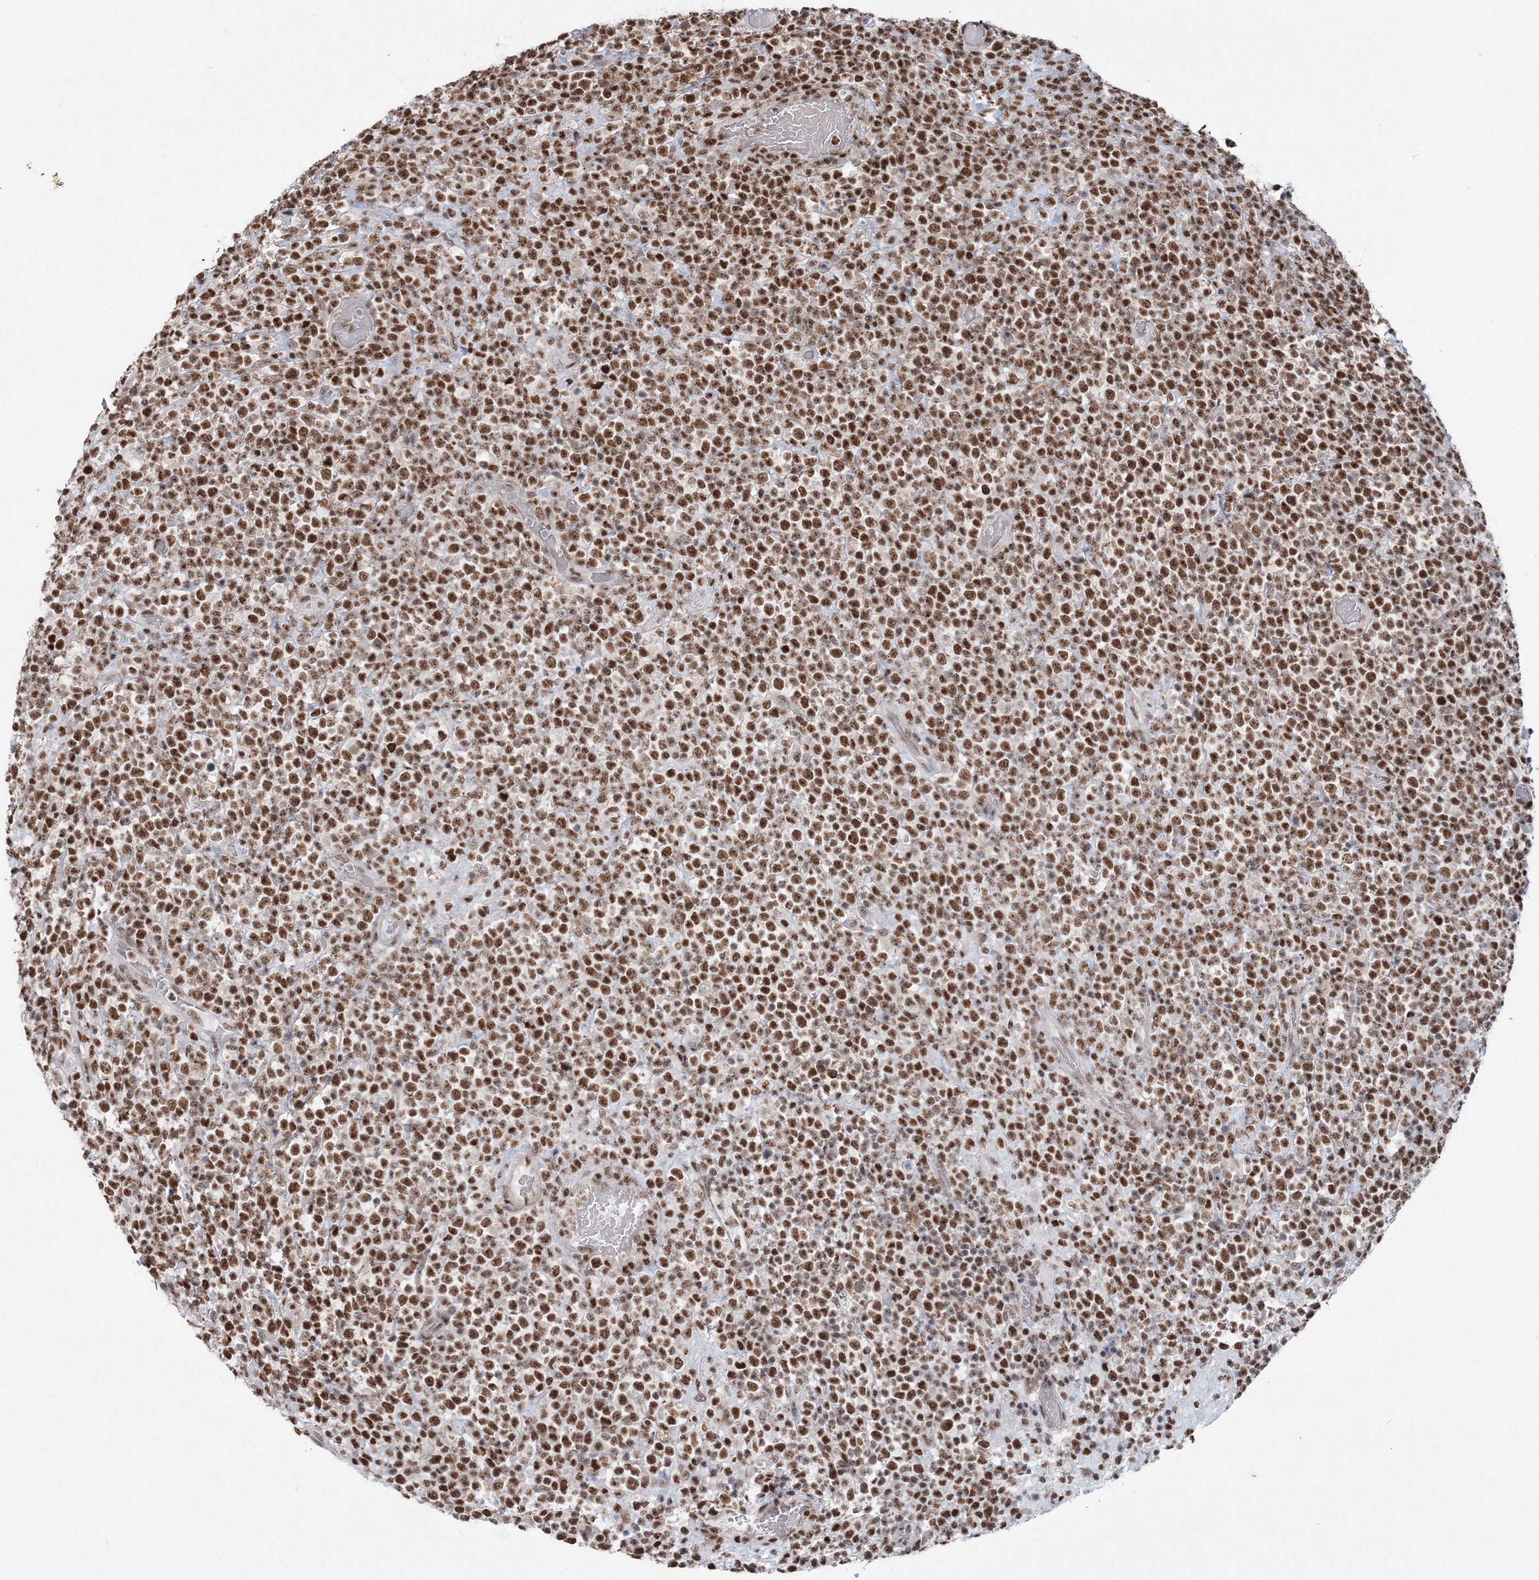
{"staining": {"intensity": "moderate", "quantity": ">75%", "location": "nuclear"}, "tissue": "lymphoma", "cell_type": "Tumor cells", "image_type": "cancer", "snomed": [{"axis": "morphology", "description": "Malignant lymphoma, non-Hodgkin's type, High grade"}, {"axis": "topography", "description": "Colon"}], "caption": "An image of lymphoma stained for a protein shows moderate nuclear brown staining in tumor cells. (IHC, brightfield microscopy, high magnification).", "gene": "PDS5A", "patient": {"sex": "female", "age": 53}}